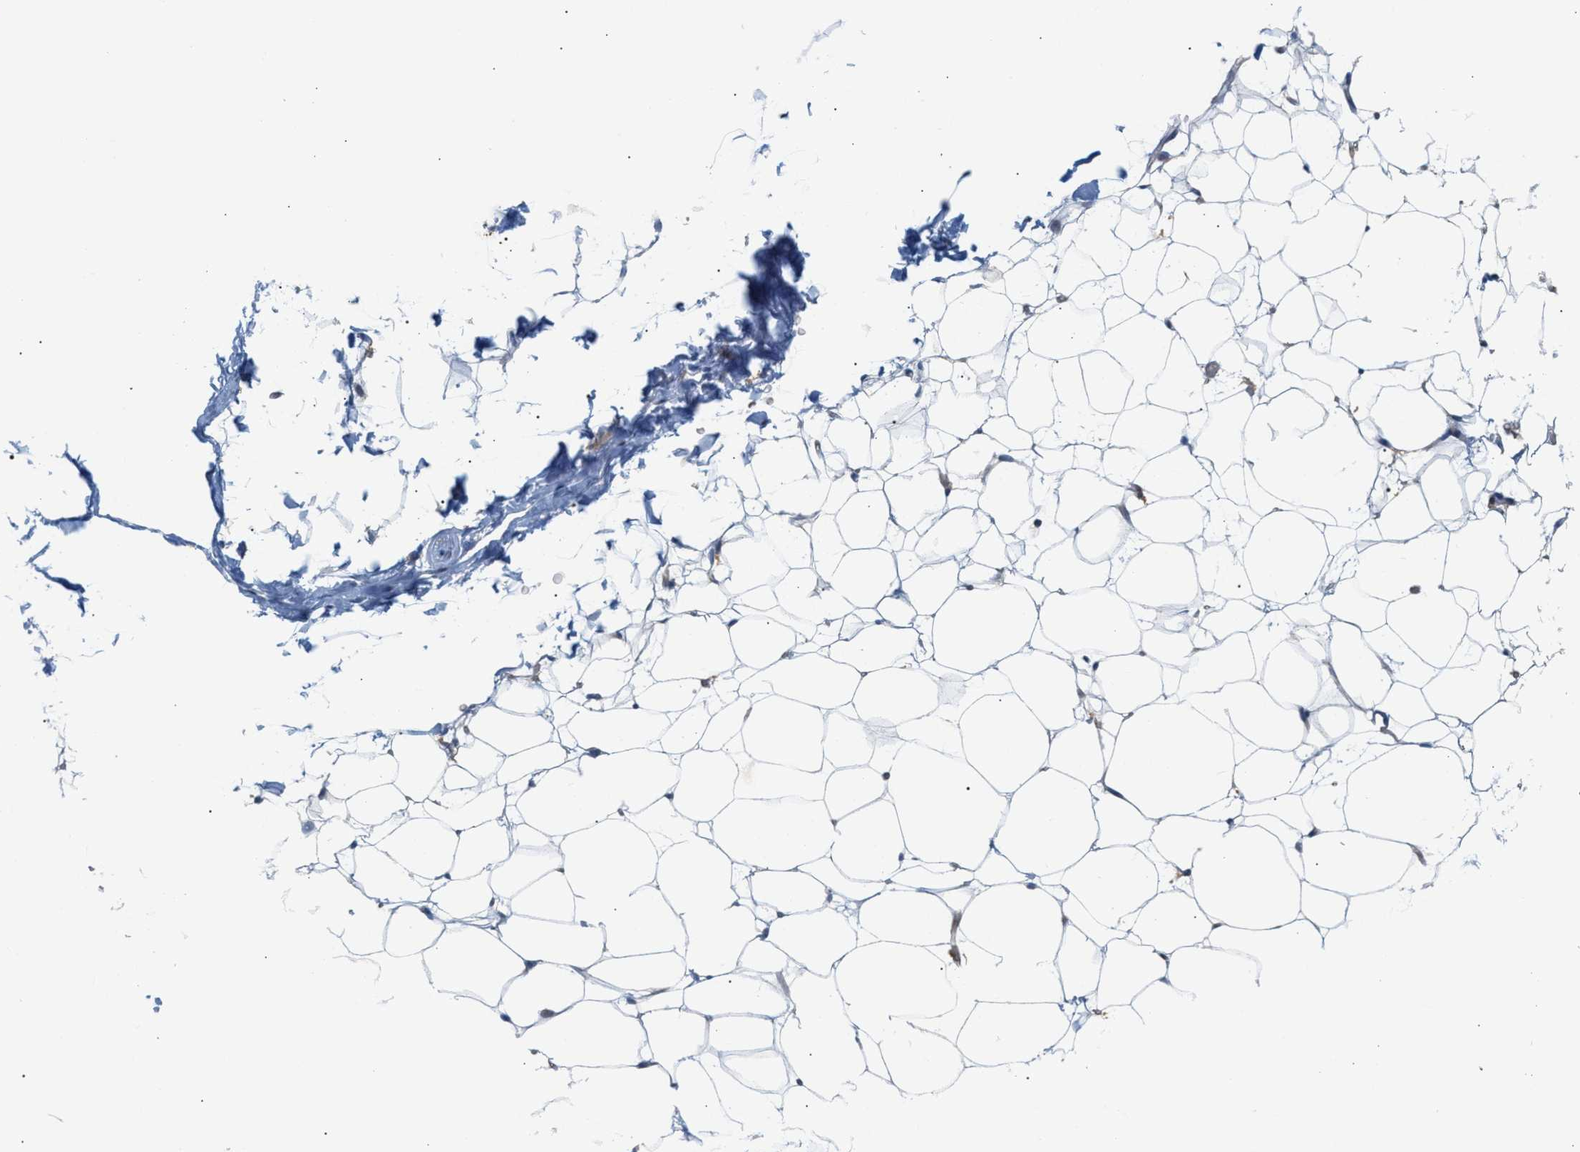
{"staining": {"intensity": "negative", "quantity": "none", "location": "none"}, "tissue": "adipose tissue", "cell_type": "Adipocytes", "image_type": "normal", "snomed": [{"axis": "morphology", "description": "Normal tissue, NOS"}, {"axis": "topography", "description": "Breast"}, {"axis": "topography", "description": "Soft tissue"}], "caption": "The immunohistochemistry photomicrograph has no significant expression in adipocytes of adipose tissue.", "gene": "LRCH1", "patient": {"sex": "female", "age": 75}}